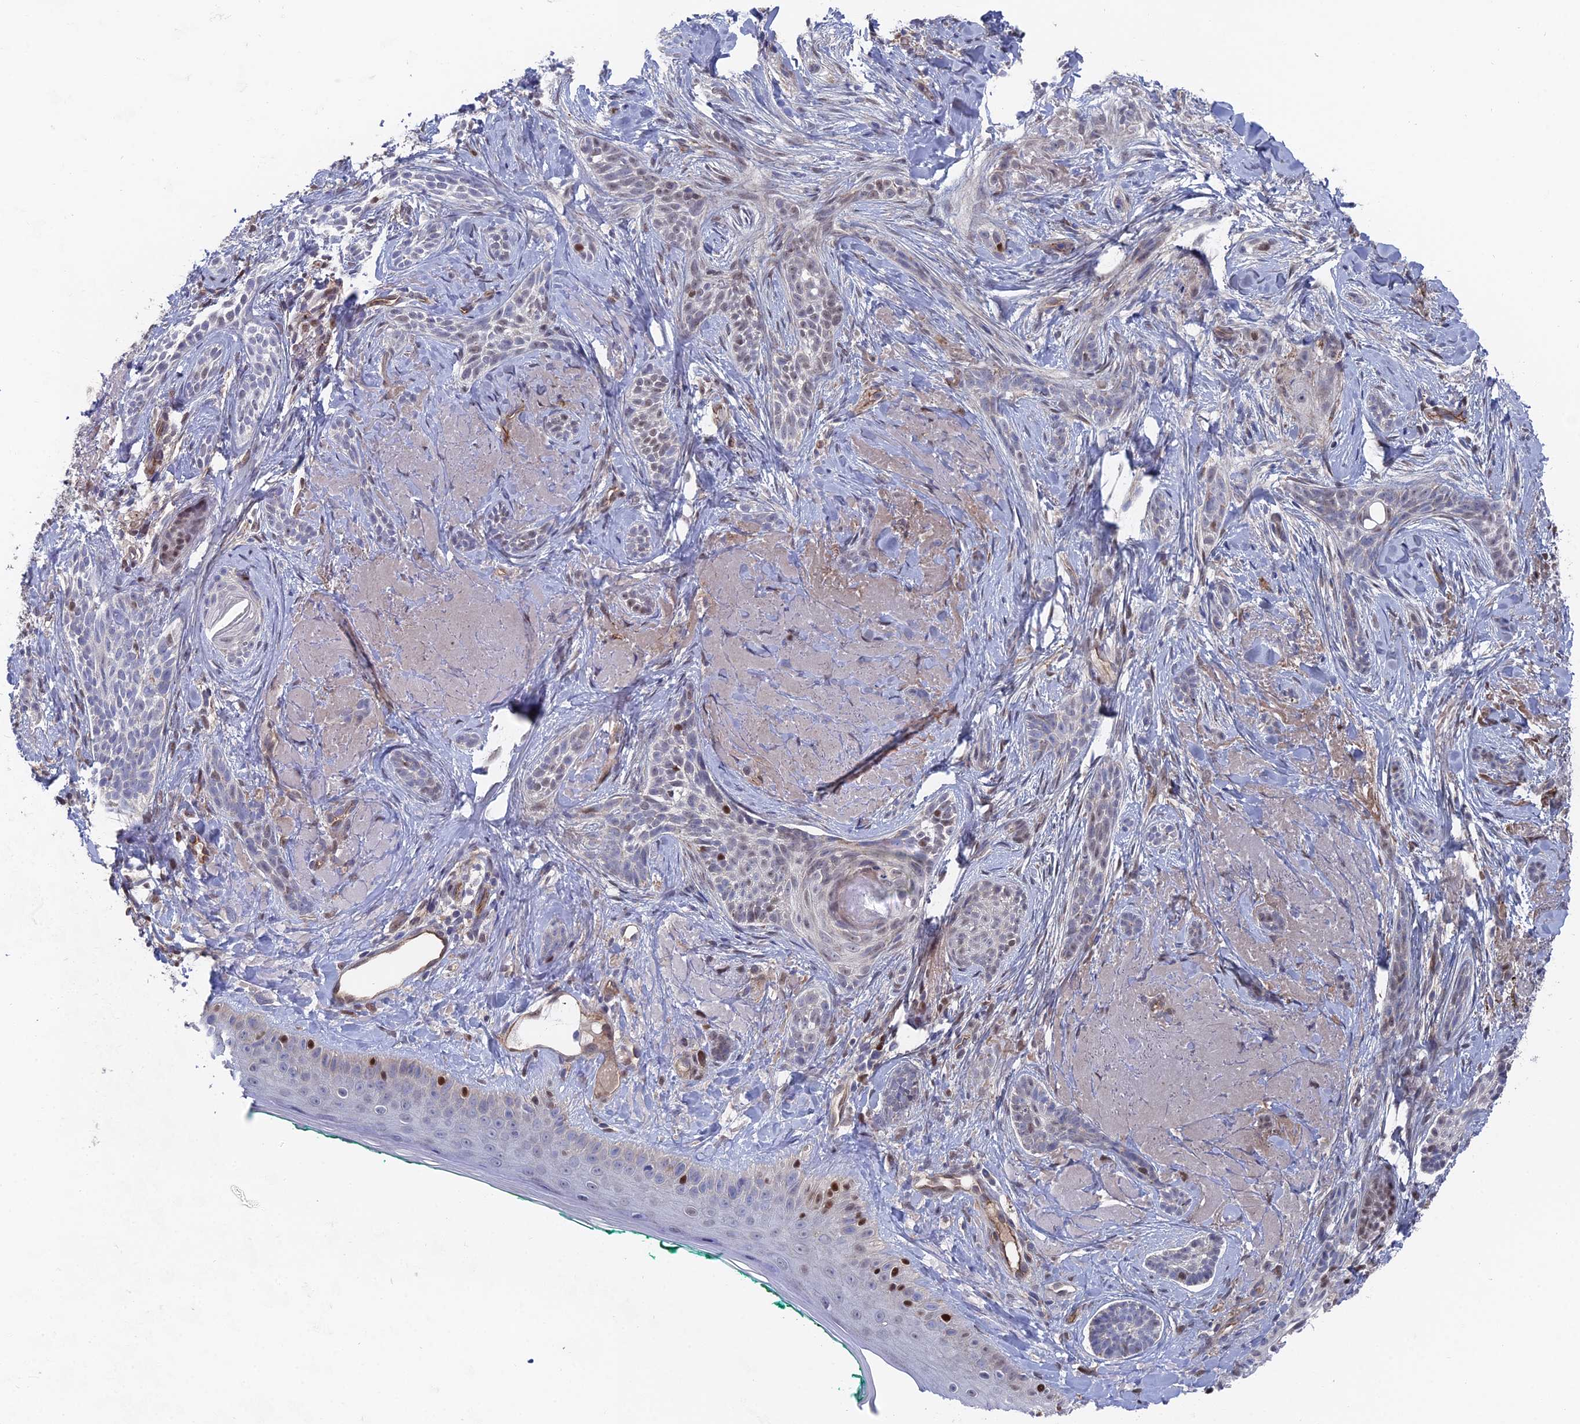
{"staining": {"intensity": "moderate", "quantity": "<25%", "location": "nuclear"}, "tissue": "skin cancer", "cell_type": "Tumor cells", "image_type": "cancer", "snomed": [{"axis": "morphology", "description": "Basal cell carcinoma"}, {"axis": "topography", "description": "Skin"}], "caption": "Immunohistochemical staining of skin cancer exhibits low levels of moderate nuclear staining in approximately <25% of tumor cells.", "gene": "UNC5D", "patient": {"sex": "male", "age": 71}}